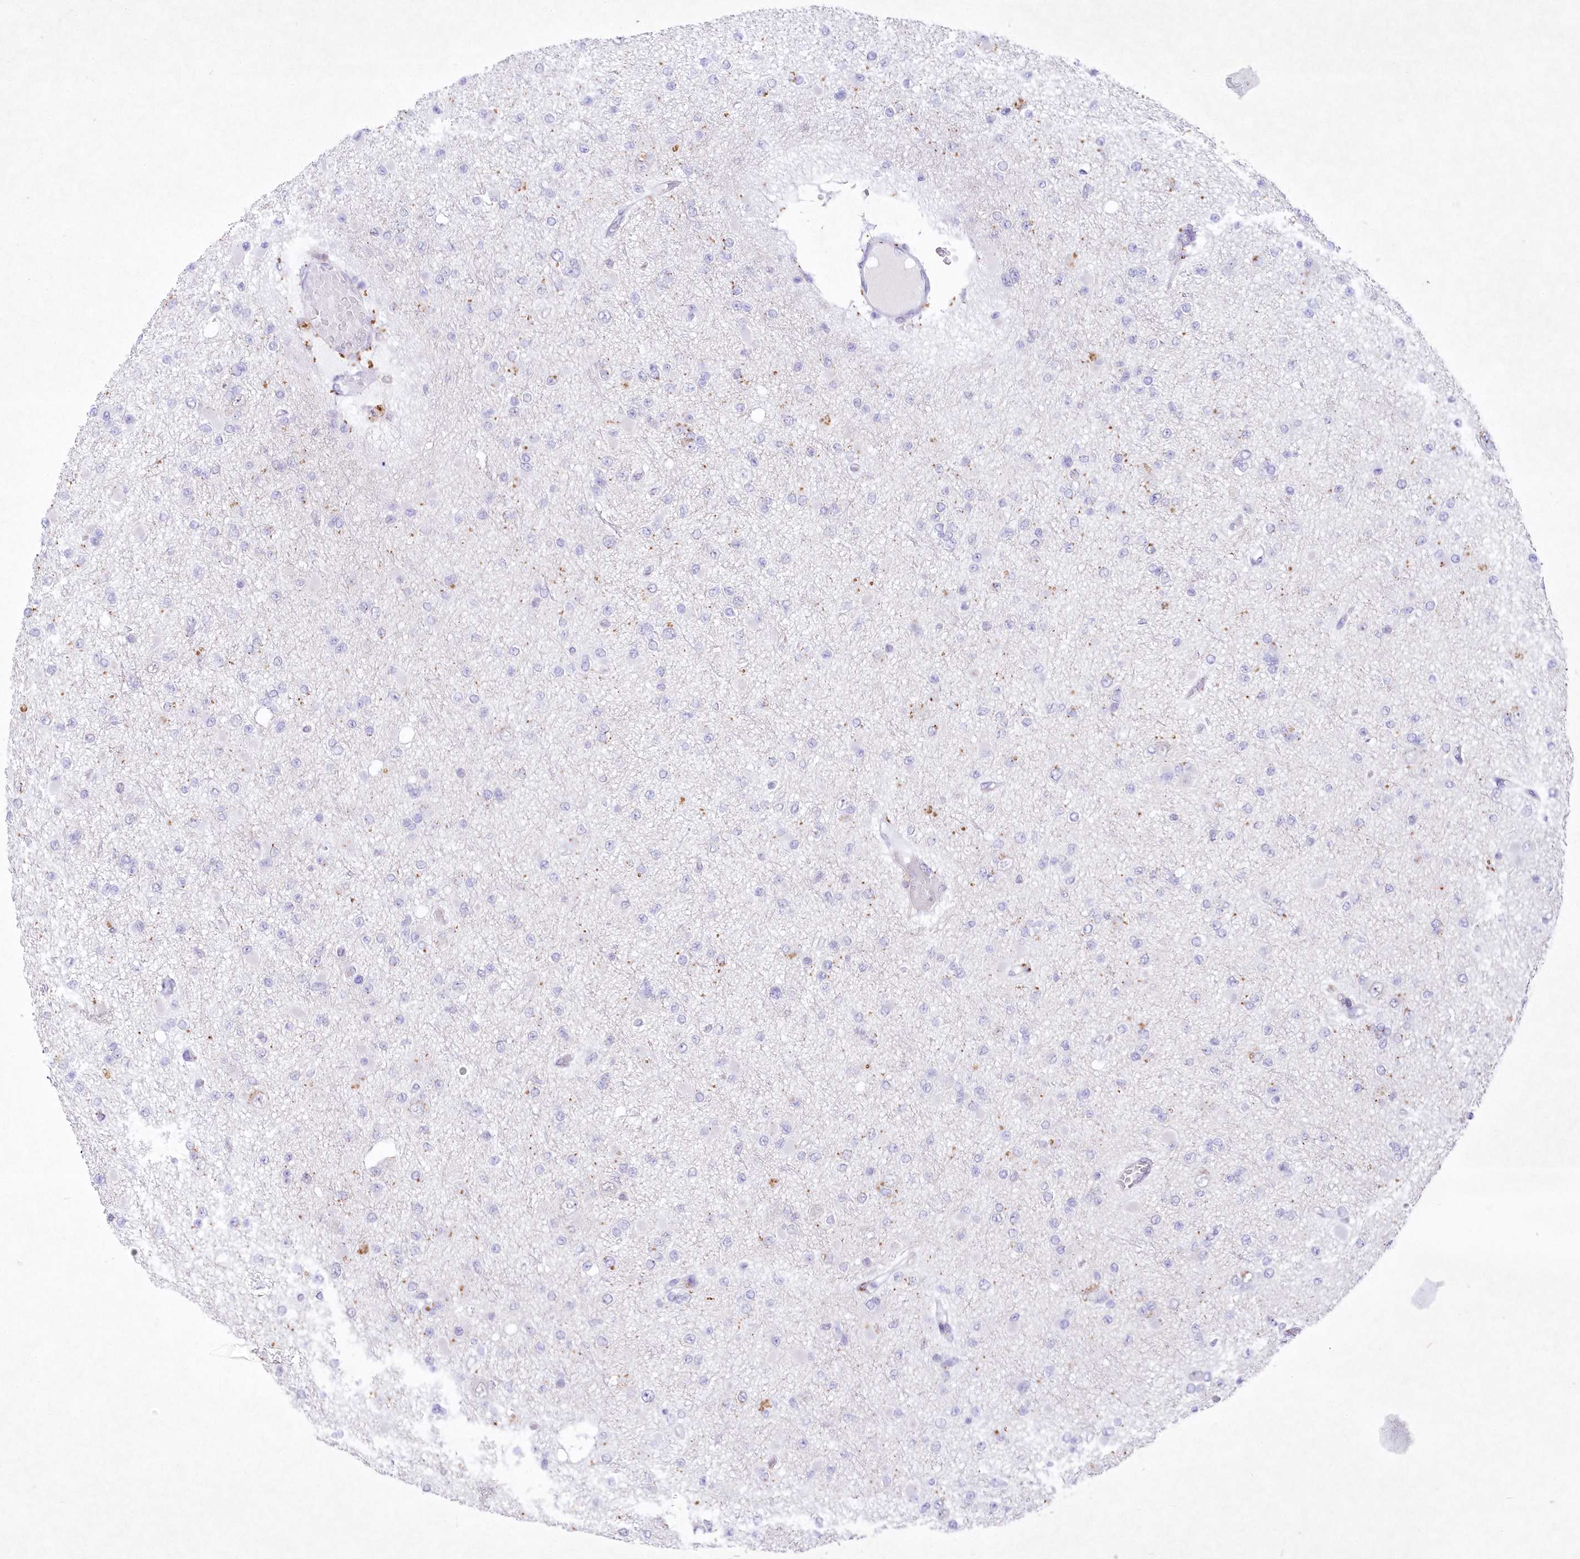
{"staining": {"intensity": "negative", "quantity": "none", "location": "none"}, "tissue": "glioma", "cell_type": "Tumor cells", "image_type": "cancer", "snomed": [{"axis": "morphology", "description": "Glioma, malignant, Low grade"}, {"axis": "topography", "description": "Brain"}], "caption": "The IHC photomicrograph has no significant expression in tumor cells of glioma tissue. (DAB immunohistochemistry (IHC) visualized using brightfield microscopy, high magnification).", "gene": "RBM27", "patient": {"sex": "female", "age": 22}}